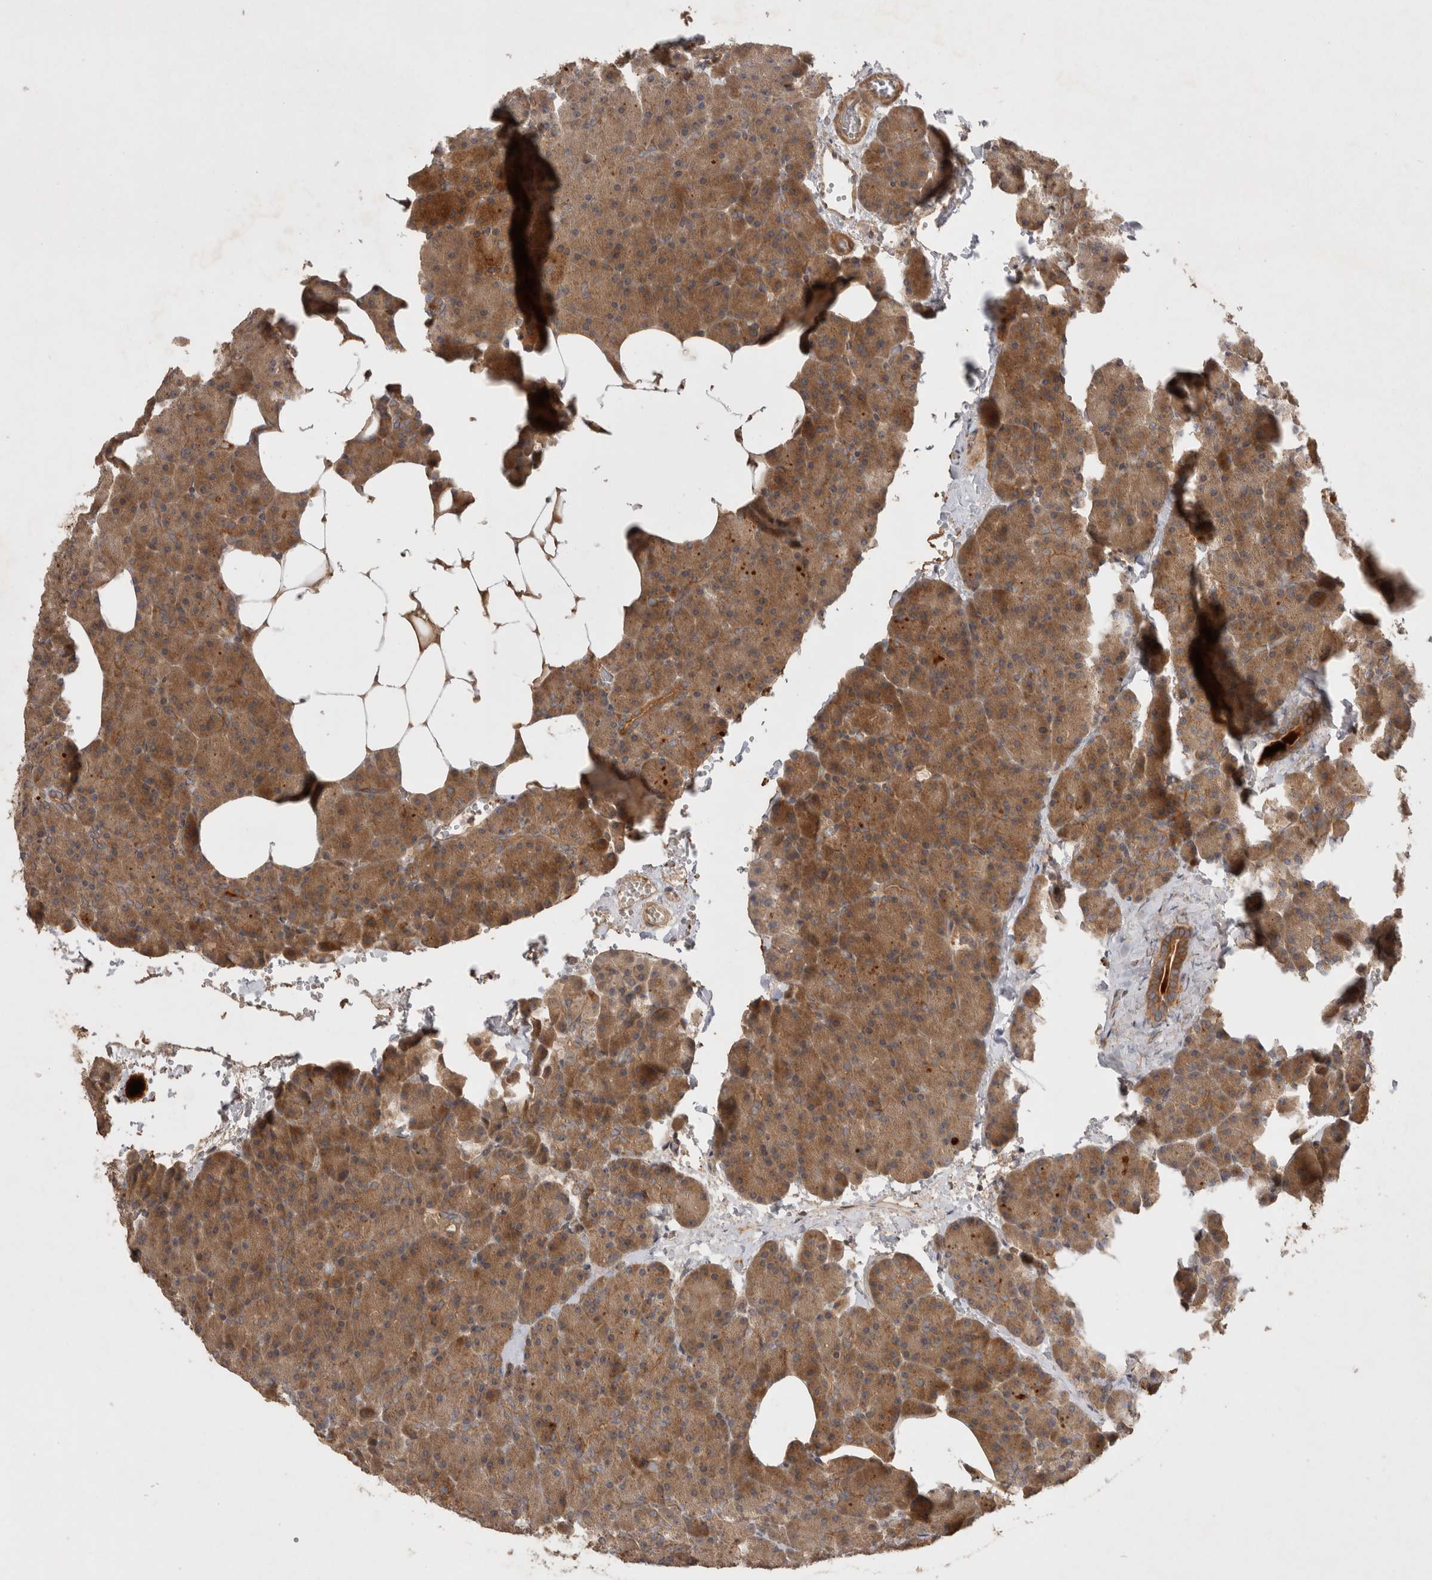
{"staining": {"intensity": "moderate", "quantity": ">75%", "location": "cytoplasmic/membranous"}, "tissue": "pancreas", "cell_type": "Exocrine glandular cells", "image_type": "normal", "snomed": [{"axis": "morphology", "description": "Normal tissue, NOS"}, {"axis": "morphology", "description": "Carcinoid, malignant, NOS"}, {"axis": "topography", "description": "Pancreas"}], "caption": "High-magnification brightfield microscopy of normal pancreas stained with DAB (3,3'-diaminobenzidine) (brown) and counterstained with hematoxylin (blue). exocrine glandular cells exhibit moderate cytoplasmic/membranous positivity is present in about>75% of cells. (DAB = brown stain, brightfield microscopy at high magnification).", "gene": "PPP1R42", "patient": {"sex": "female", "age": 35}}